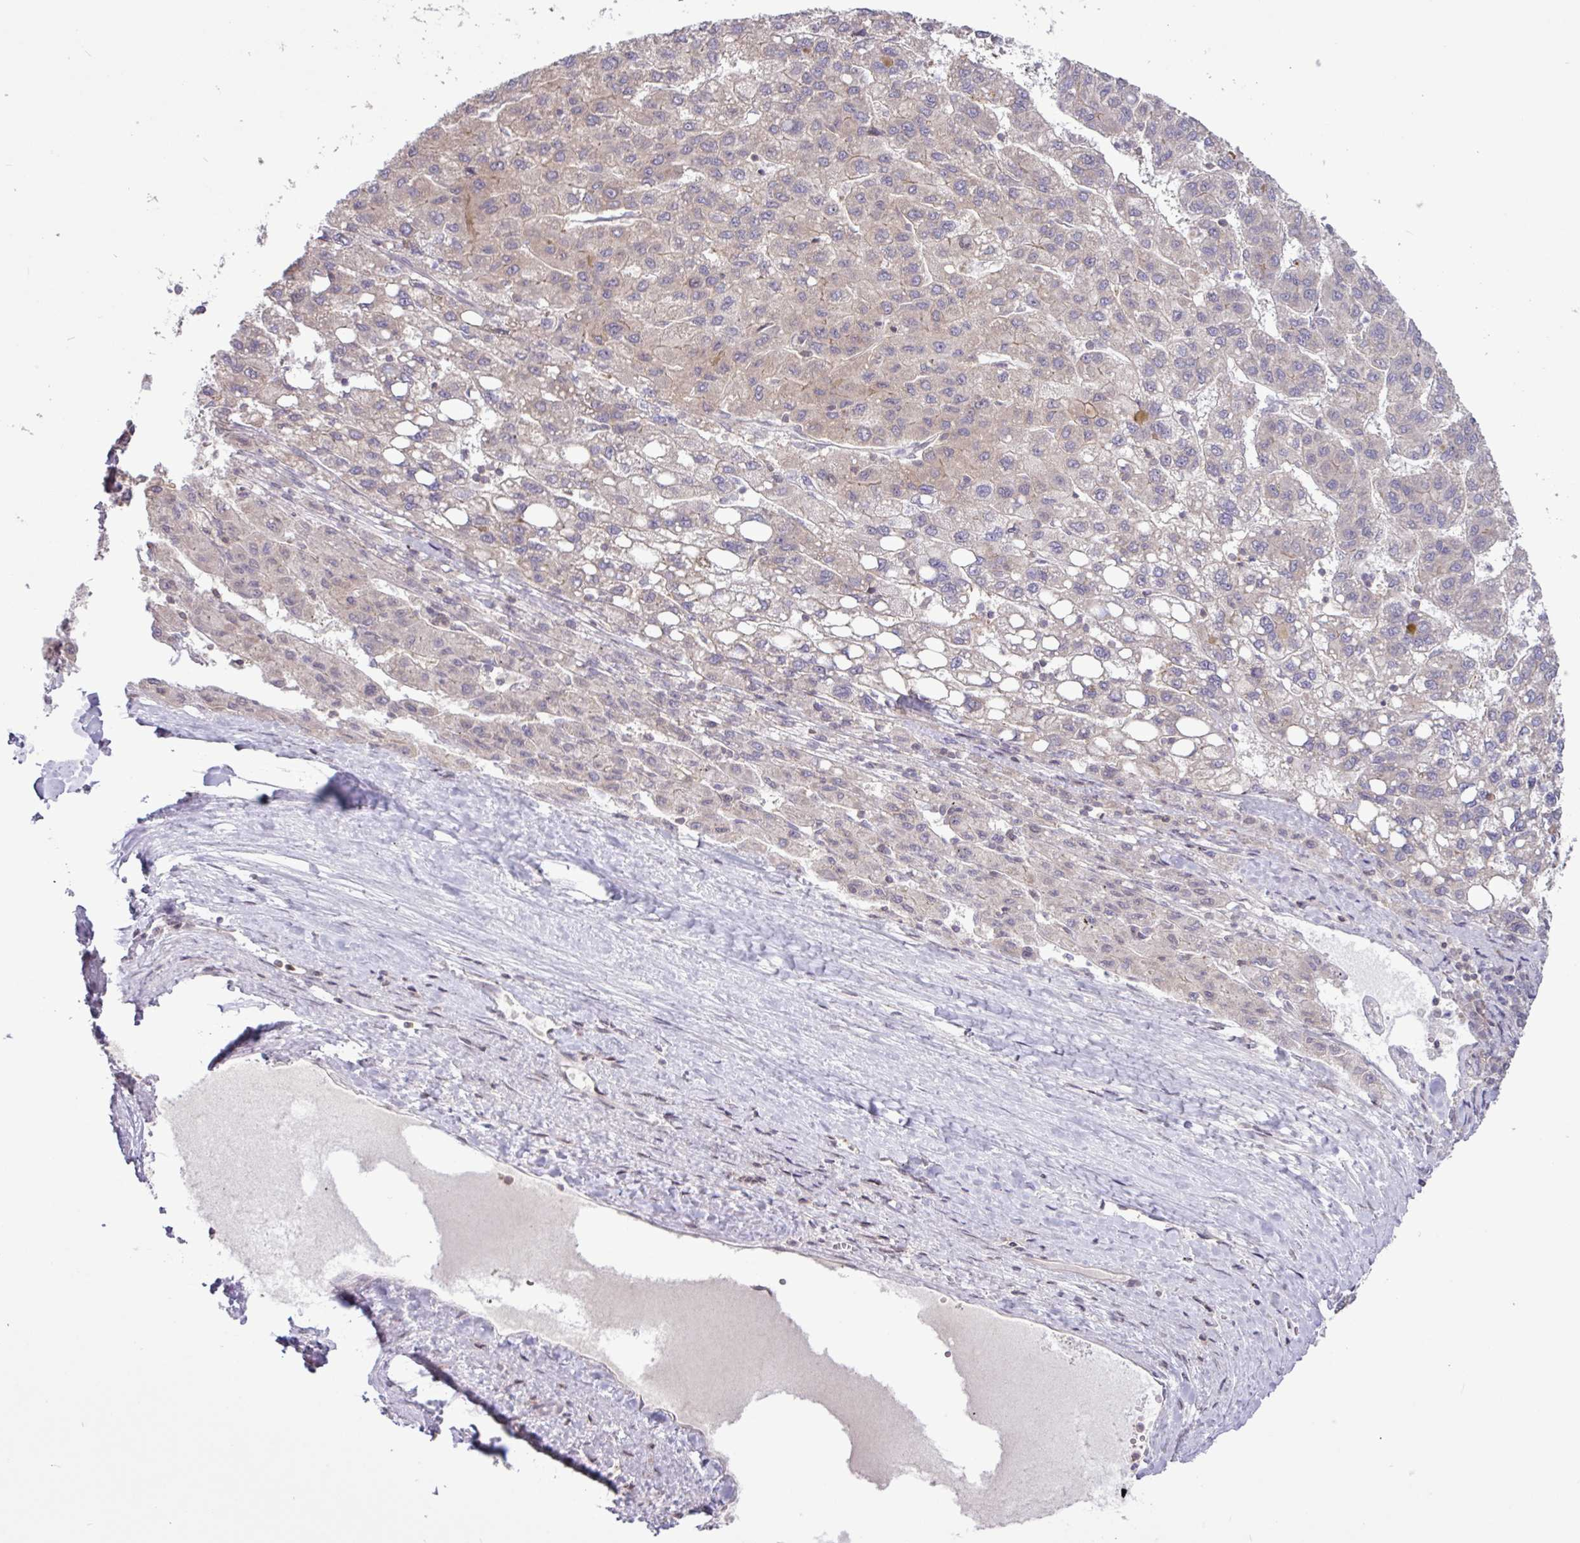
{"staining": {"intensity": "weak", "quantity": "<25%", "location": "cytoplasmic/membranous"}, "tissue": "liver cancer", "cell_type": "Tumor cells", "image_type": "cancer", "snomed": [{"axis": "morphology", "description": "Carcinoma, Hepatocellular, NOS"}, {"axis": "topography", "description": "Liver"}], "caption": "There is no significant positivity in tumor cells of liver hepatocellular carcinoma.", "gene": "RTL3", "patient": {"sex": "female", "age": 82}}